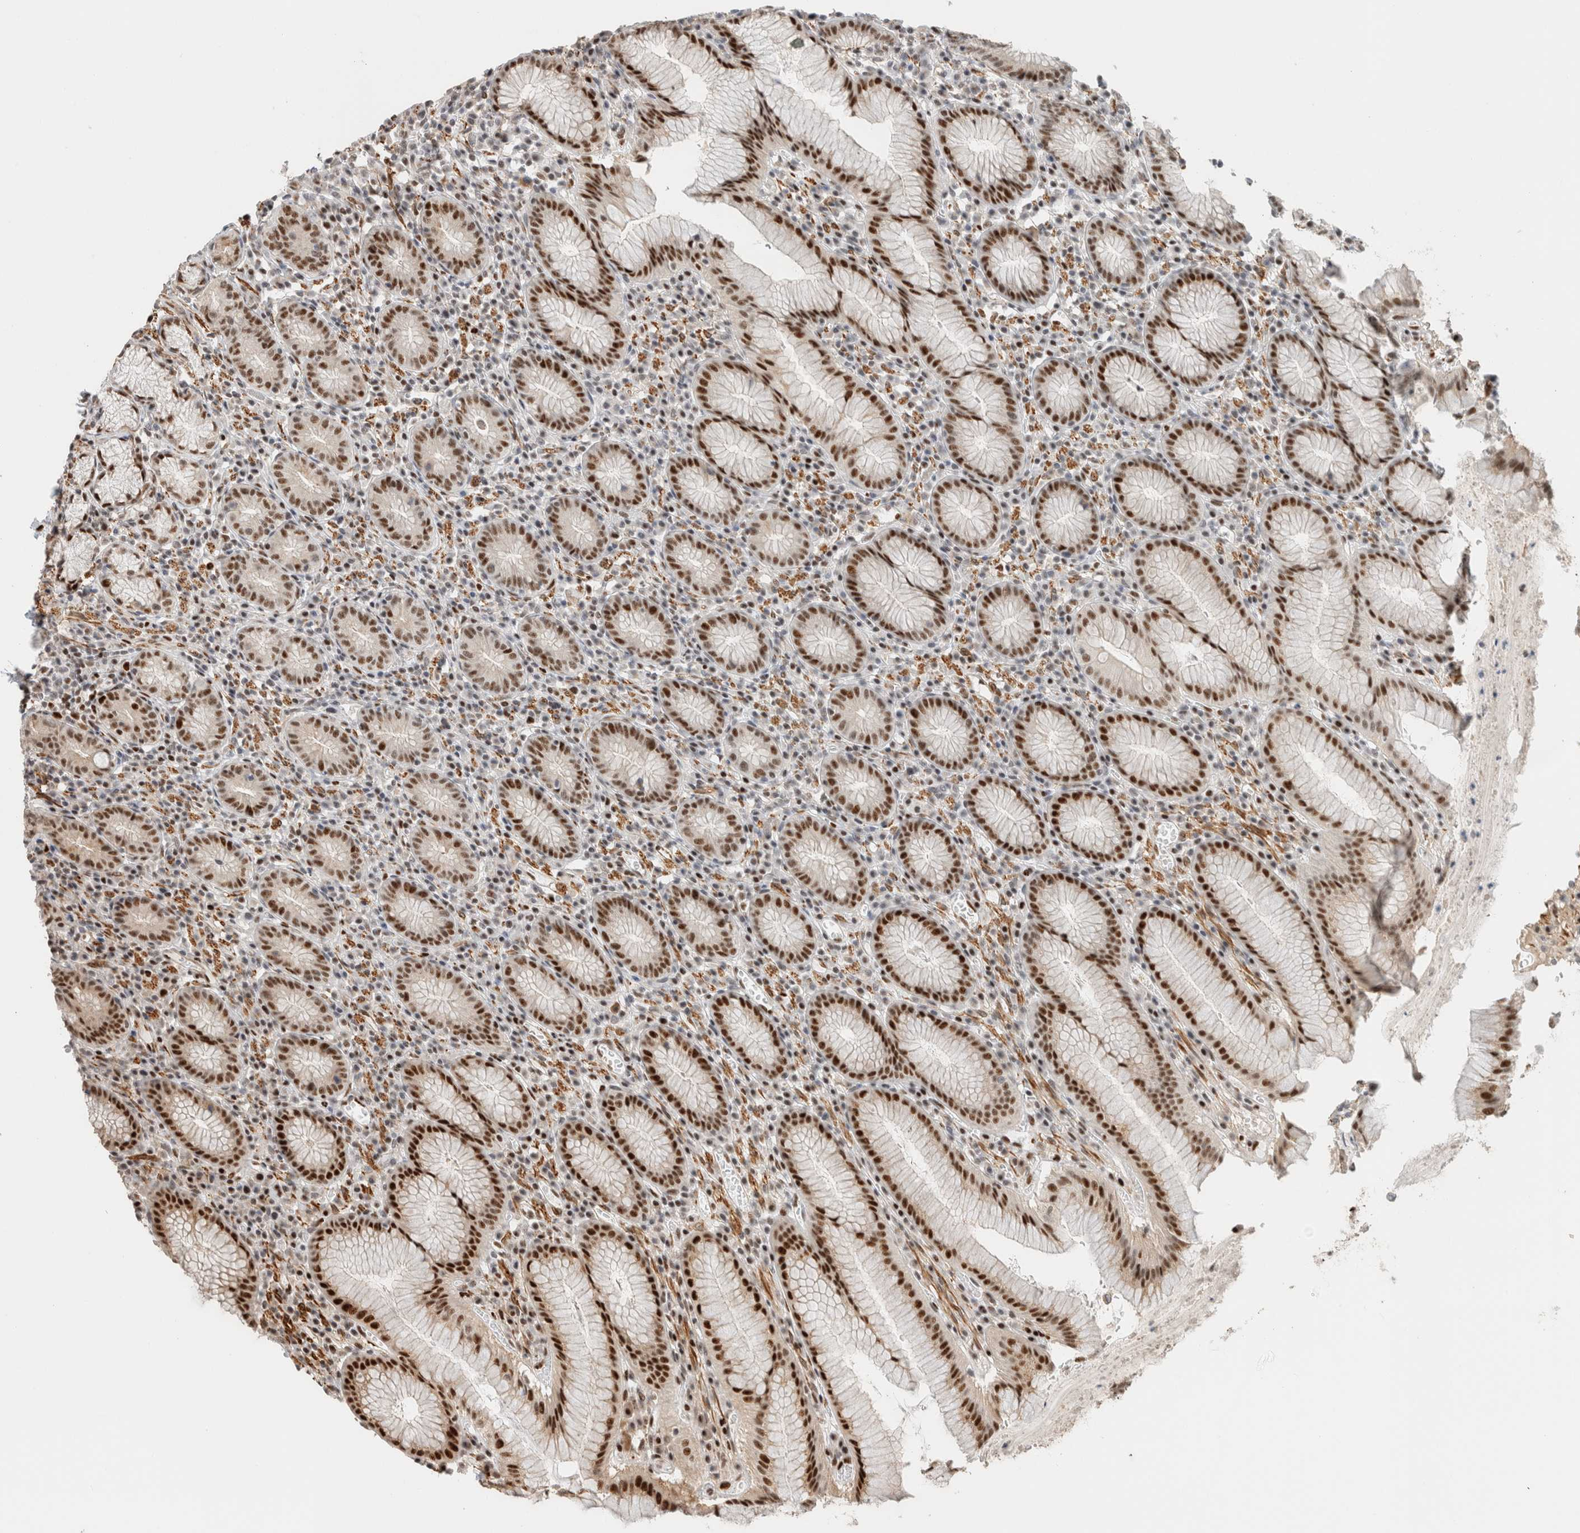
{"staining": {"intensity": "strong", "quantity": "25%-75%", "location": "nuclear"}, "tissue": "stomach", "cell_type": "Glandular cells", "image_type": "normal", "snomed": [{"axis": "morphology", "description": "Normal tissue, NOS"}, {"axis": "topography", "description": "Stomach"}], "caption": "Glandular cells demonstrate strong nuclear staining in approximately 25%-75% of cells in benign stomach. (Brightfield microscopy of DAB IHC at high magnification).", "gene": "ID3", "patient": {"sex": "male", "age": 55}}